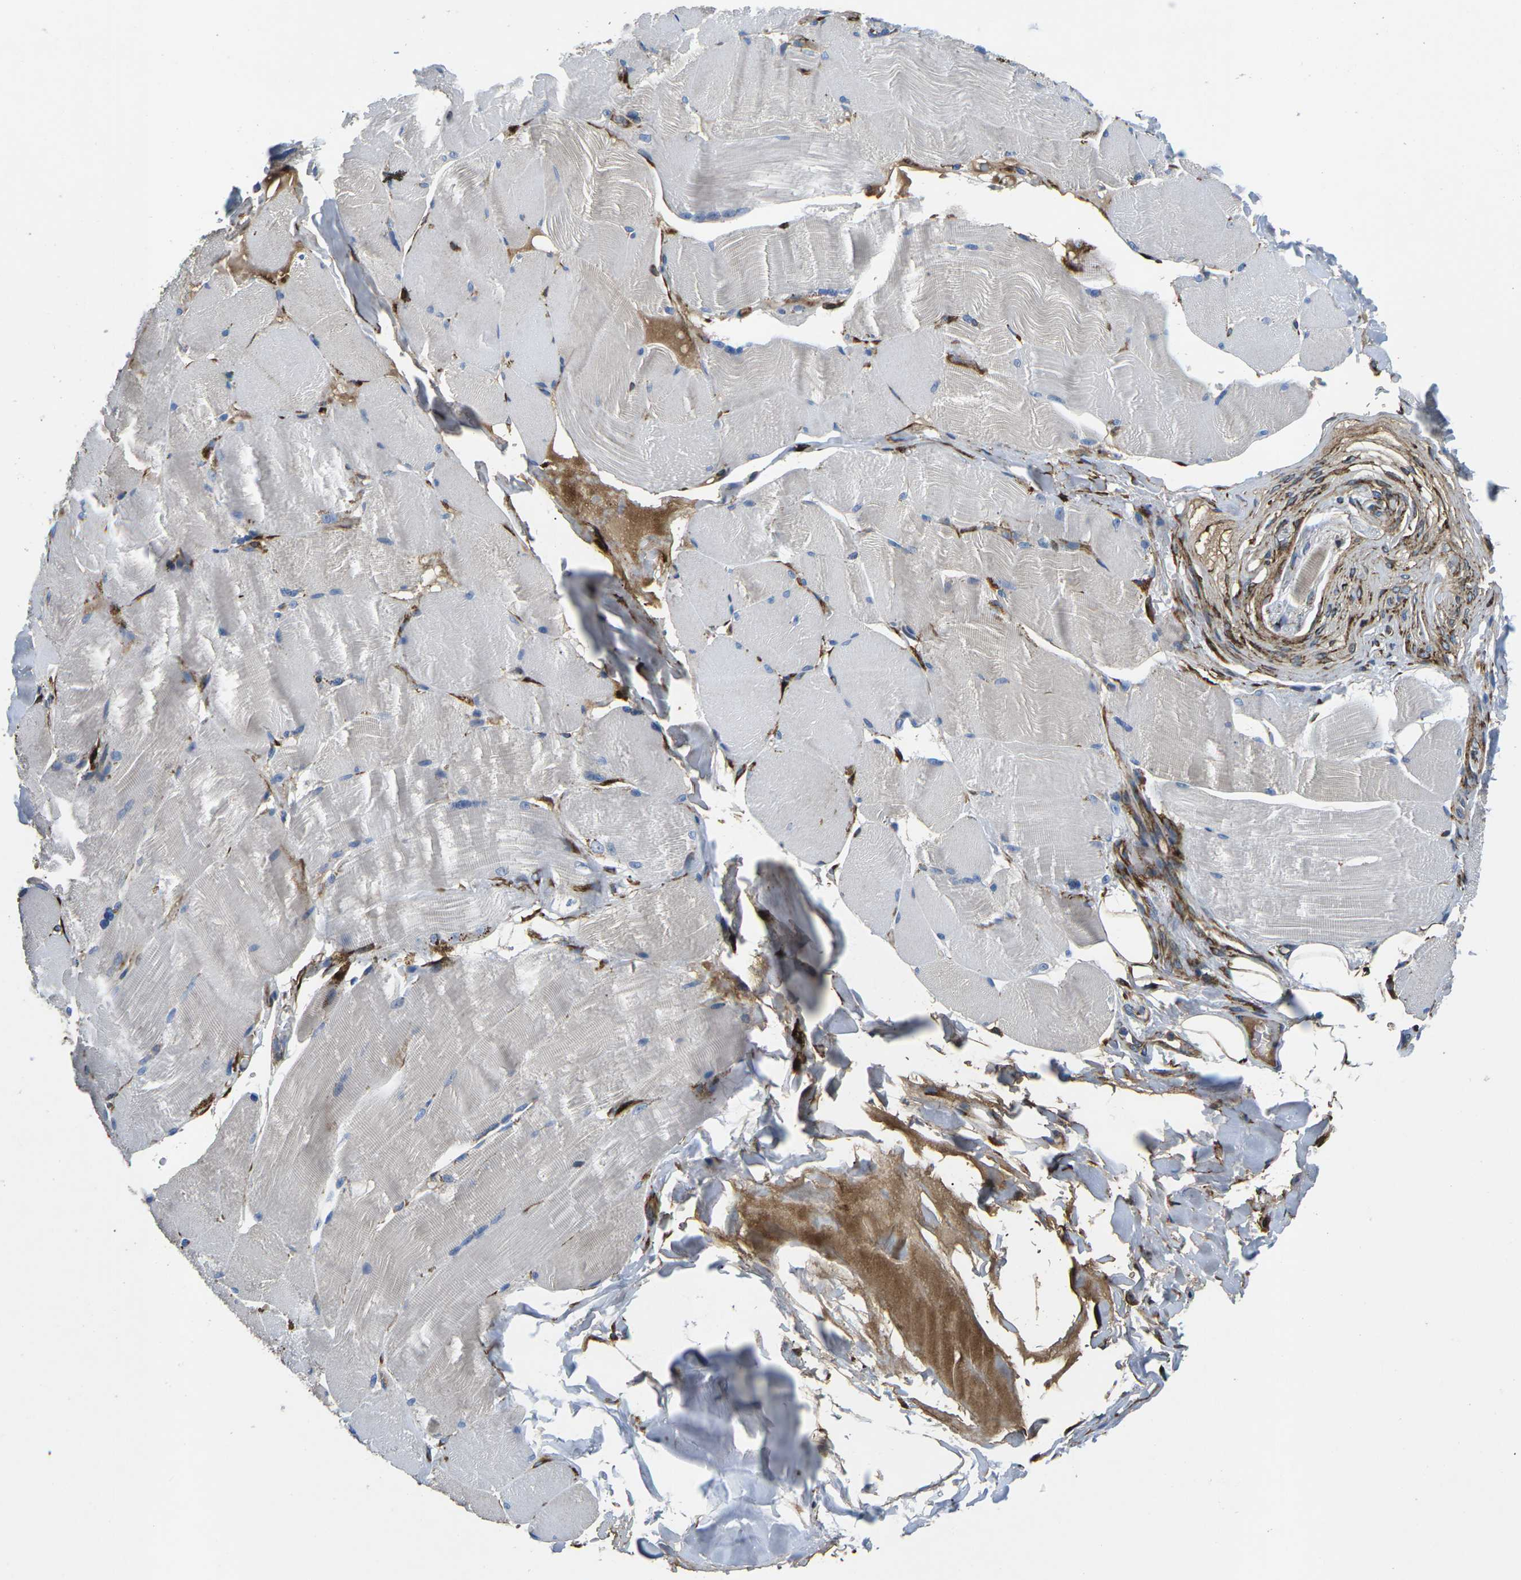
{"staining": {"intensity": "negative", "quantity": "none", "location": "none"}, "tissue": "skeletal muscle", "cell_type": "Myocytes", "image_type": "normal", "snomed": [{"axis": "morphology", "description": "Normal tissue, NOS"}, {"axis": "topography", "description": "Skin"}, {"axis": "topography", "description": "Skeletal muscle"}], "caption": "IHC photomicrograph of unremarkable skeletal muscle stained for a protein (brown), which reveals no positivity in myocytes.", "gene": "PDZD8", "patient": {"sex": "male", "age": 83}}